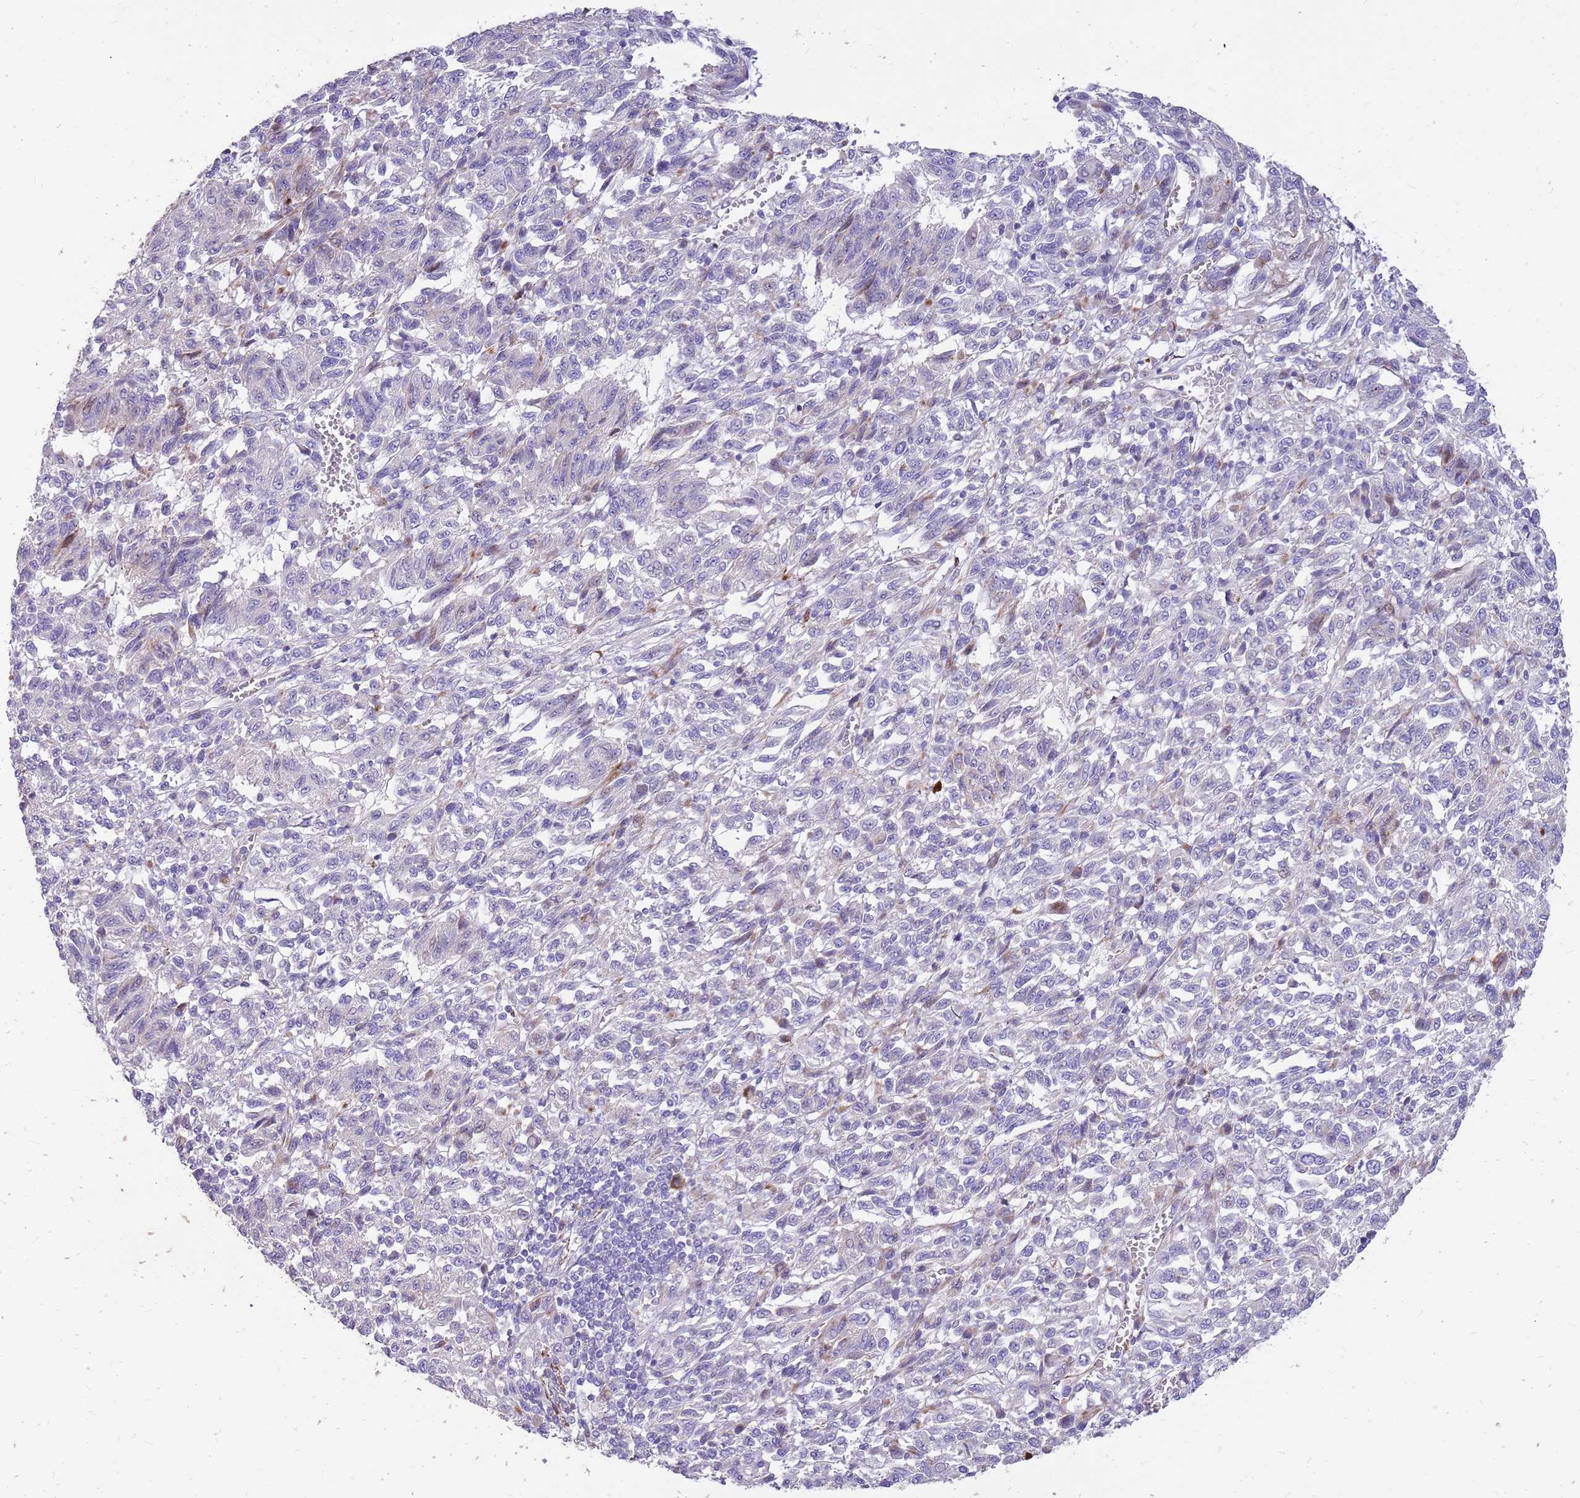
{"staining": {"intensity": "negative", "quantity": "none", "location": "none"}, "tissue": "melanoma", "cell_type": "Tumor cells", "image_type": "cancer", "snomed": [{"axis": "morphology", "description": "Malignant melanoma, Metastatic site"}, {"axis": "topography", "description": "Lung"}], "caption": "High power microscopy histopathology image of an IHC histopathology image of melanoma, revealing no significant positivity in tumor cells.", "gene": "ZDHHC1", "patient": {"sex": "male", "age": 64}}